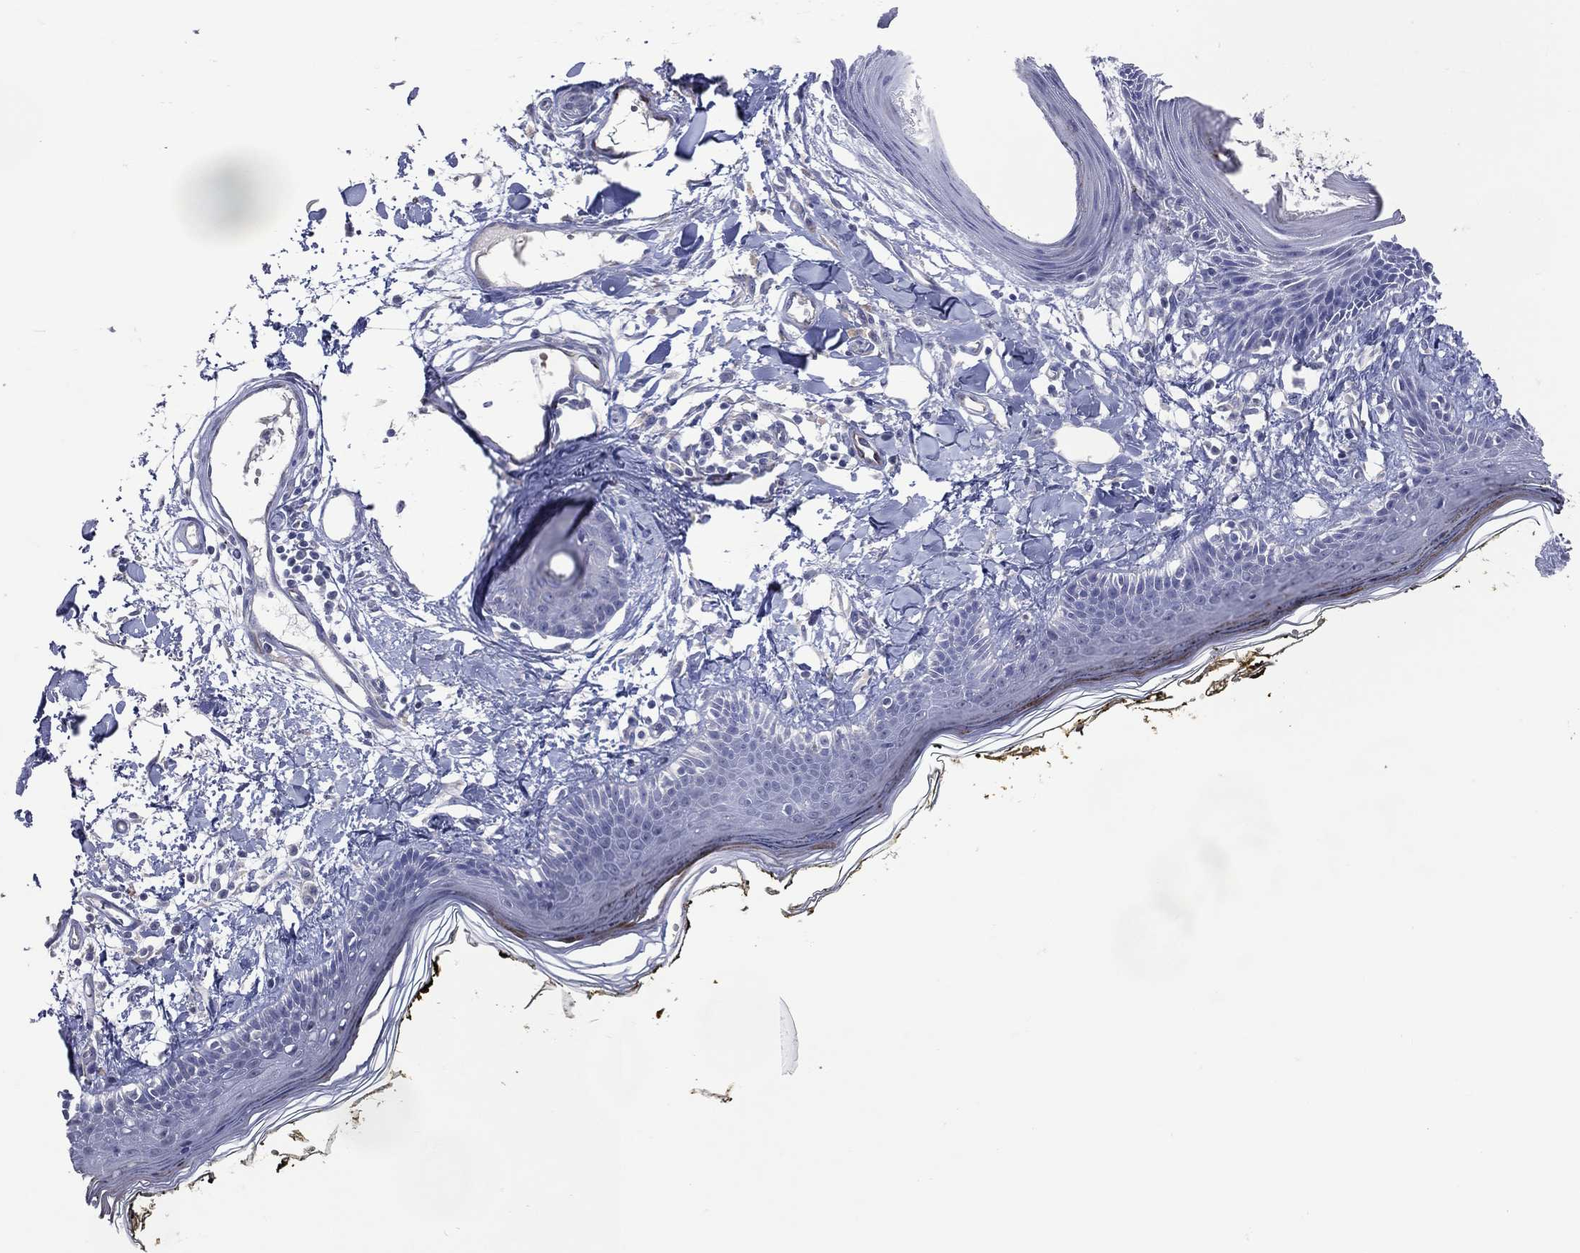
{"staining": {"intensity": "negative", "quantity": "none", "location": "none"}, "tissue": "skin", "cell_type": "Fibroblasts", "image_type": "normal", "snomed": [{"axis": "morphology", "description": "Normal tissue, NOS"}, {"axis": "topography", "description": "Skin"}], "caption": "Immunohistochemical staining of normal human skin reveals no significant staining in fibroblasts.", "gene": "DNAH6", "patient": {"sex": "male", "age": 76}}